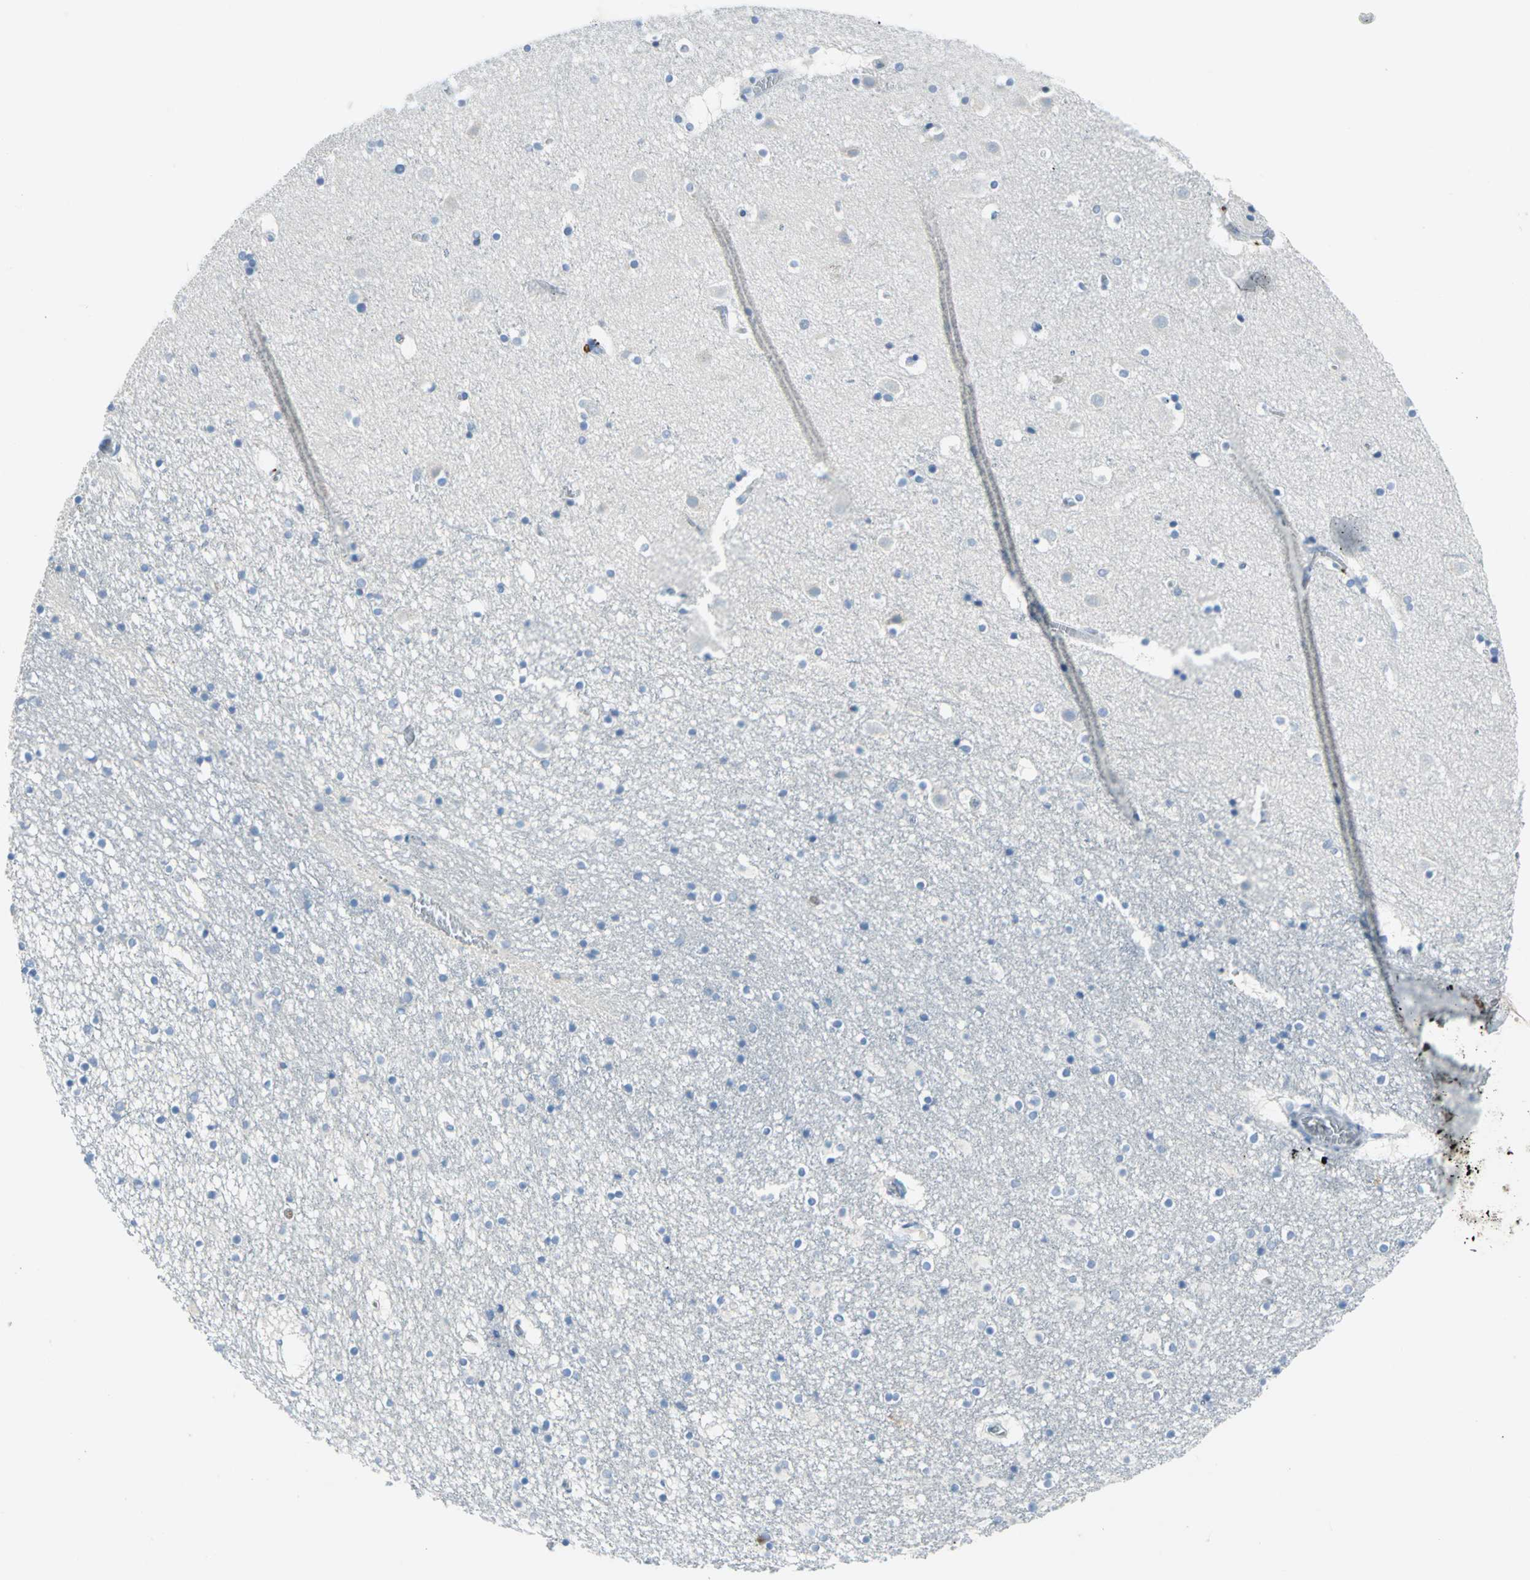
{"staining": {"intensity": "negative", "quantity": "none", "location": "none"}, "tissue": "caudate", "cell_type": "Glial cells", "image_type": "normal", "snomed": [{"axis": "morphology", "description": "Normal tissue, NOS"}, {"axis": "topography", "description": "Lateral ventricle wall"}], "caption": "Benign caudate was stained to show a protein in brown. There is no significant staining in glial cells. (Stains: DAB IHC with hematoxylin counter stain, Microscopy: brightfield microscopy at high magnification).", "gene": "MCM4", "patient": {"sex": "male", "age": 45}}